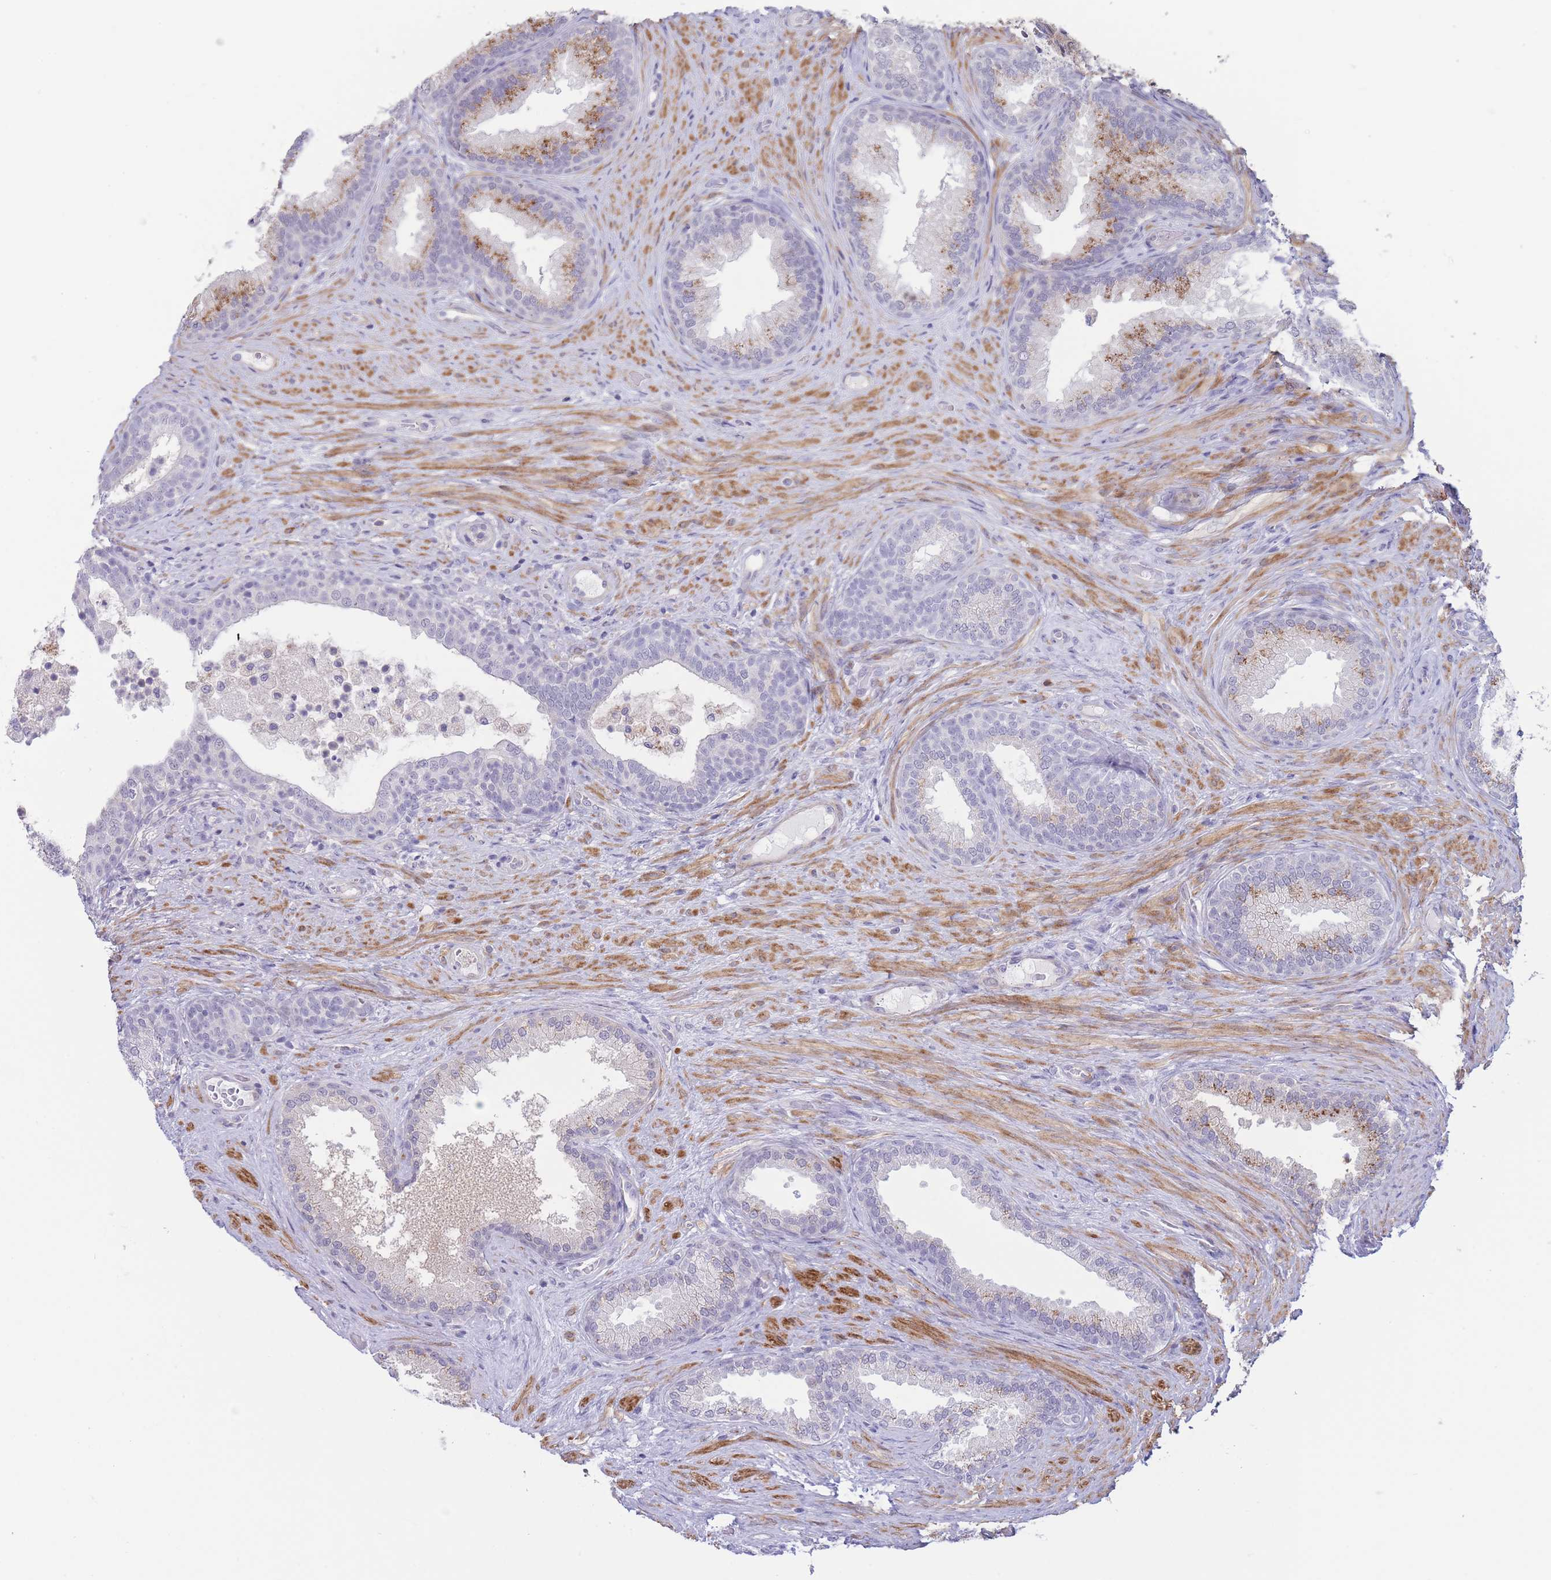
{"staining": {"intensity": "moderate", "quantity": "<25%", "location": "cytoplasmic/membranous"}, "tissue": "prostate", "cell_type": "Glandular cells", "image_type": "normal", "snomed": [{"axis": "morphology", "description": "Normal tissue, NOS"}, {"axis": "topography", "description": "Prostate"}], "caption": "Prostate stained for a protein (brown) demonstrates moderate cytoplasmic/membranous positive expression in approximately <25% of glandular cells.", "gene": "ASAP3", "patient": {"sex": "male", "age": 76}}